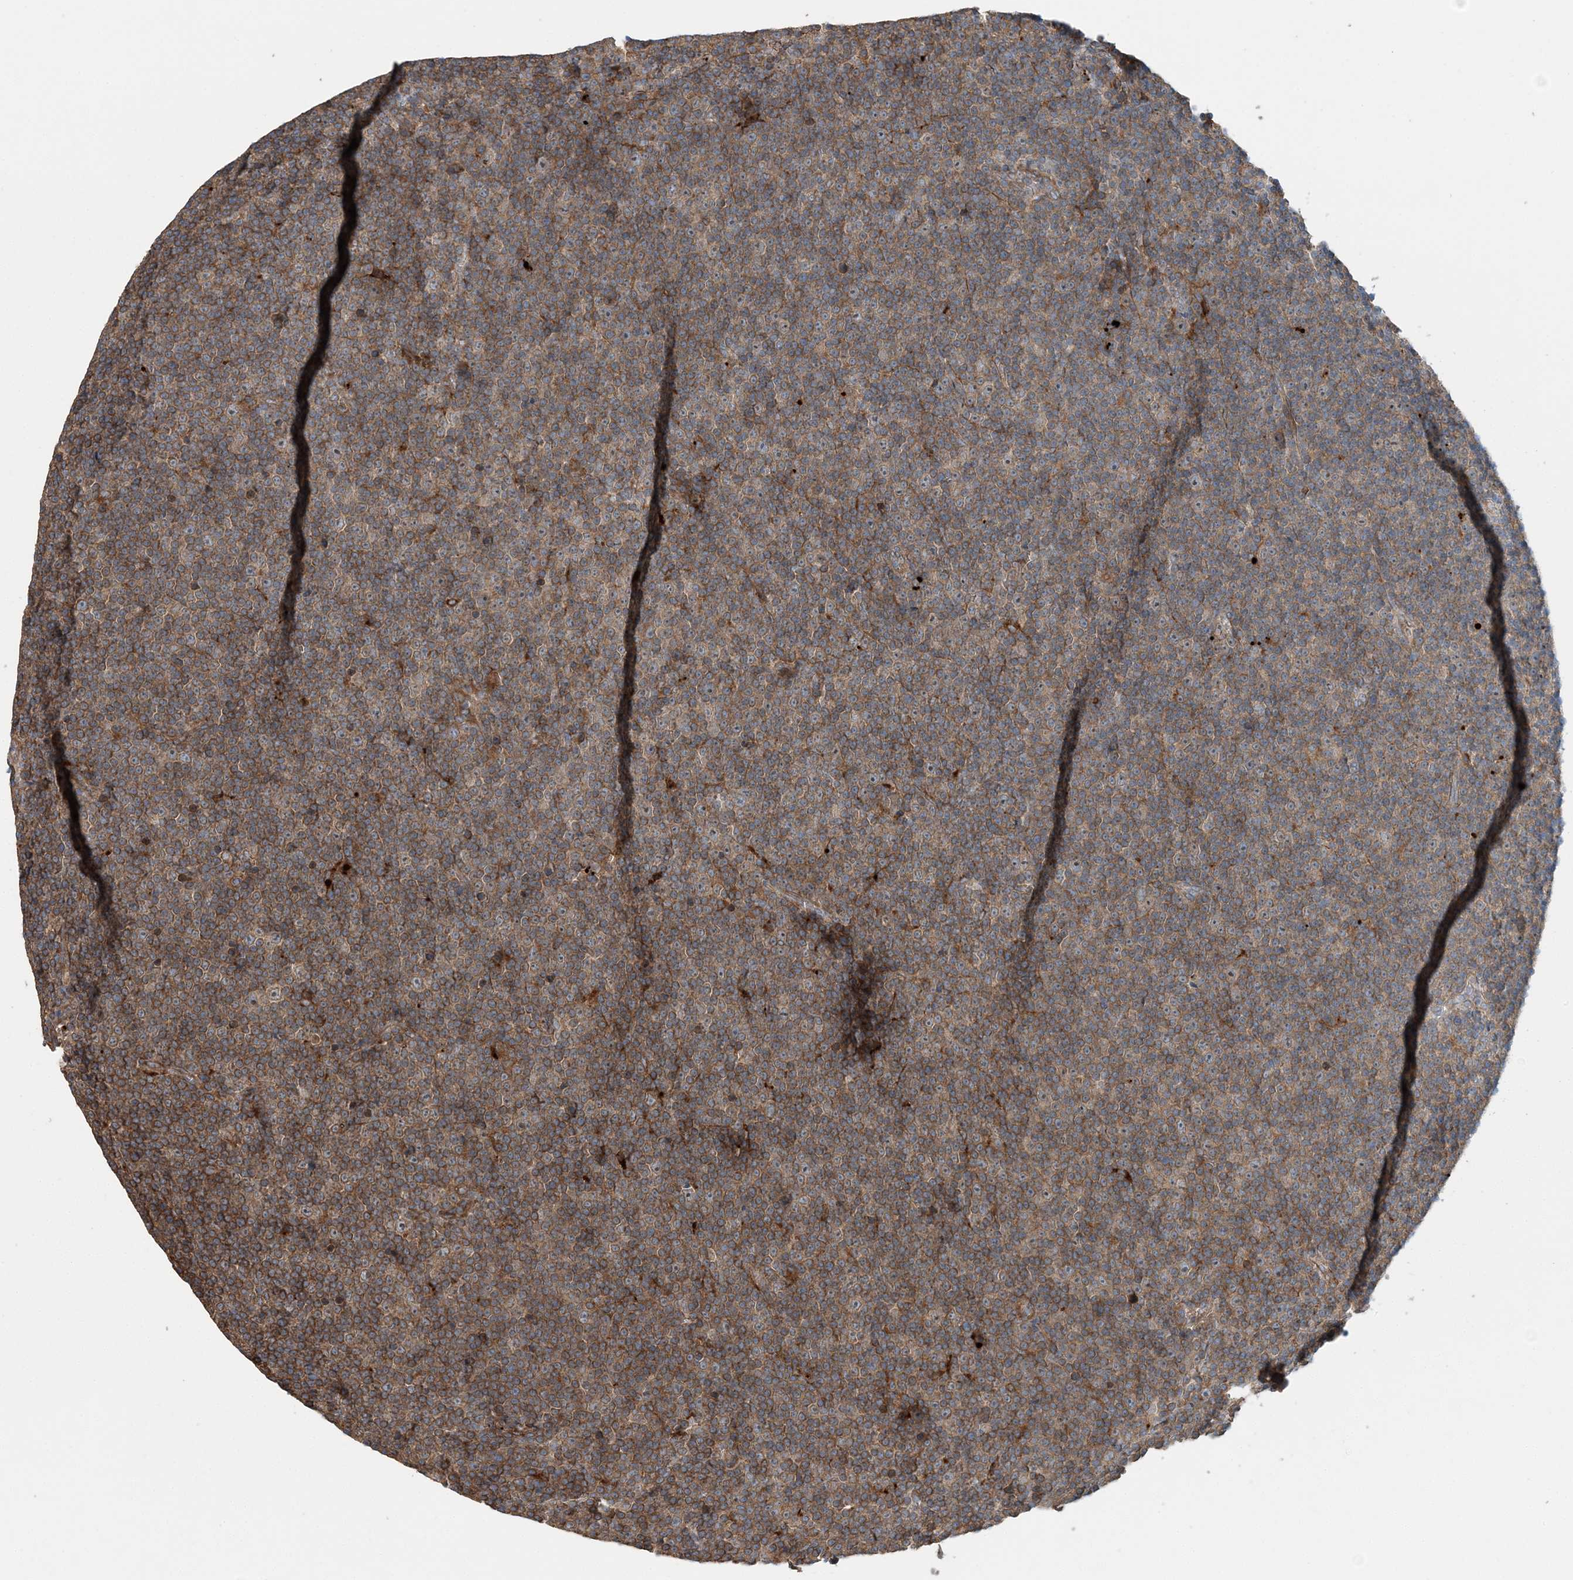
{"staining": {"intensity": "weak", "quantity": ">75%", "location": "cytoplasmic/membranous"}, "tissue": "lymphoma", "cell_type": "Tumor cells", "image_type": "cancer", "snomed": [{"axis": "morphology", "description": "Malignant lymphoma, non-Hodgkin's type, Low grade"}, {"axis": "topography", "description": "Lymph node"}], "caption": "IHC micrograph of neoplastic tissue: lymphoma stained using immunohistochemistry reveals low levels of weak protein expression localized specifically in the cytoplasmic/membranous of tumor cells, appearing as a cytoplasmic/membranous brown color.", "gene": "TTI1", "patient": {"sex": "female", "age": 67}}